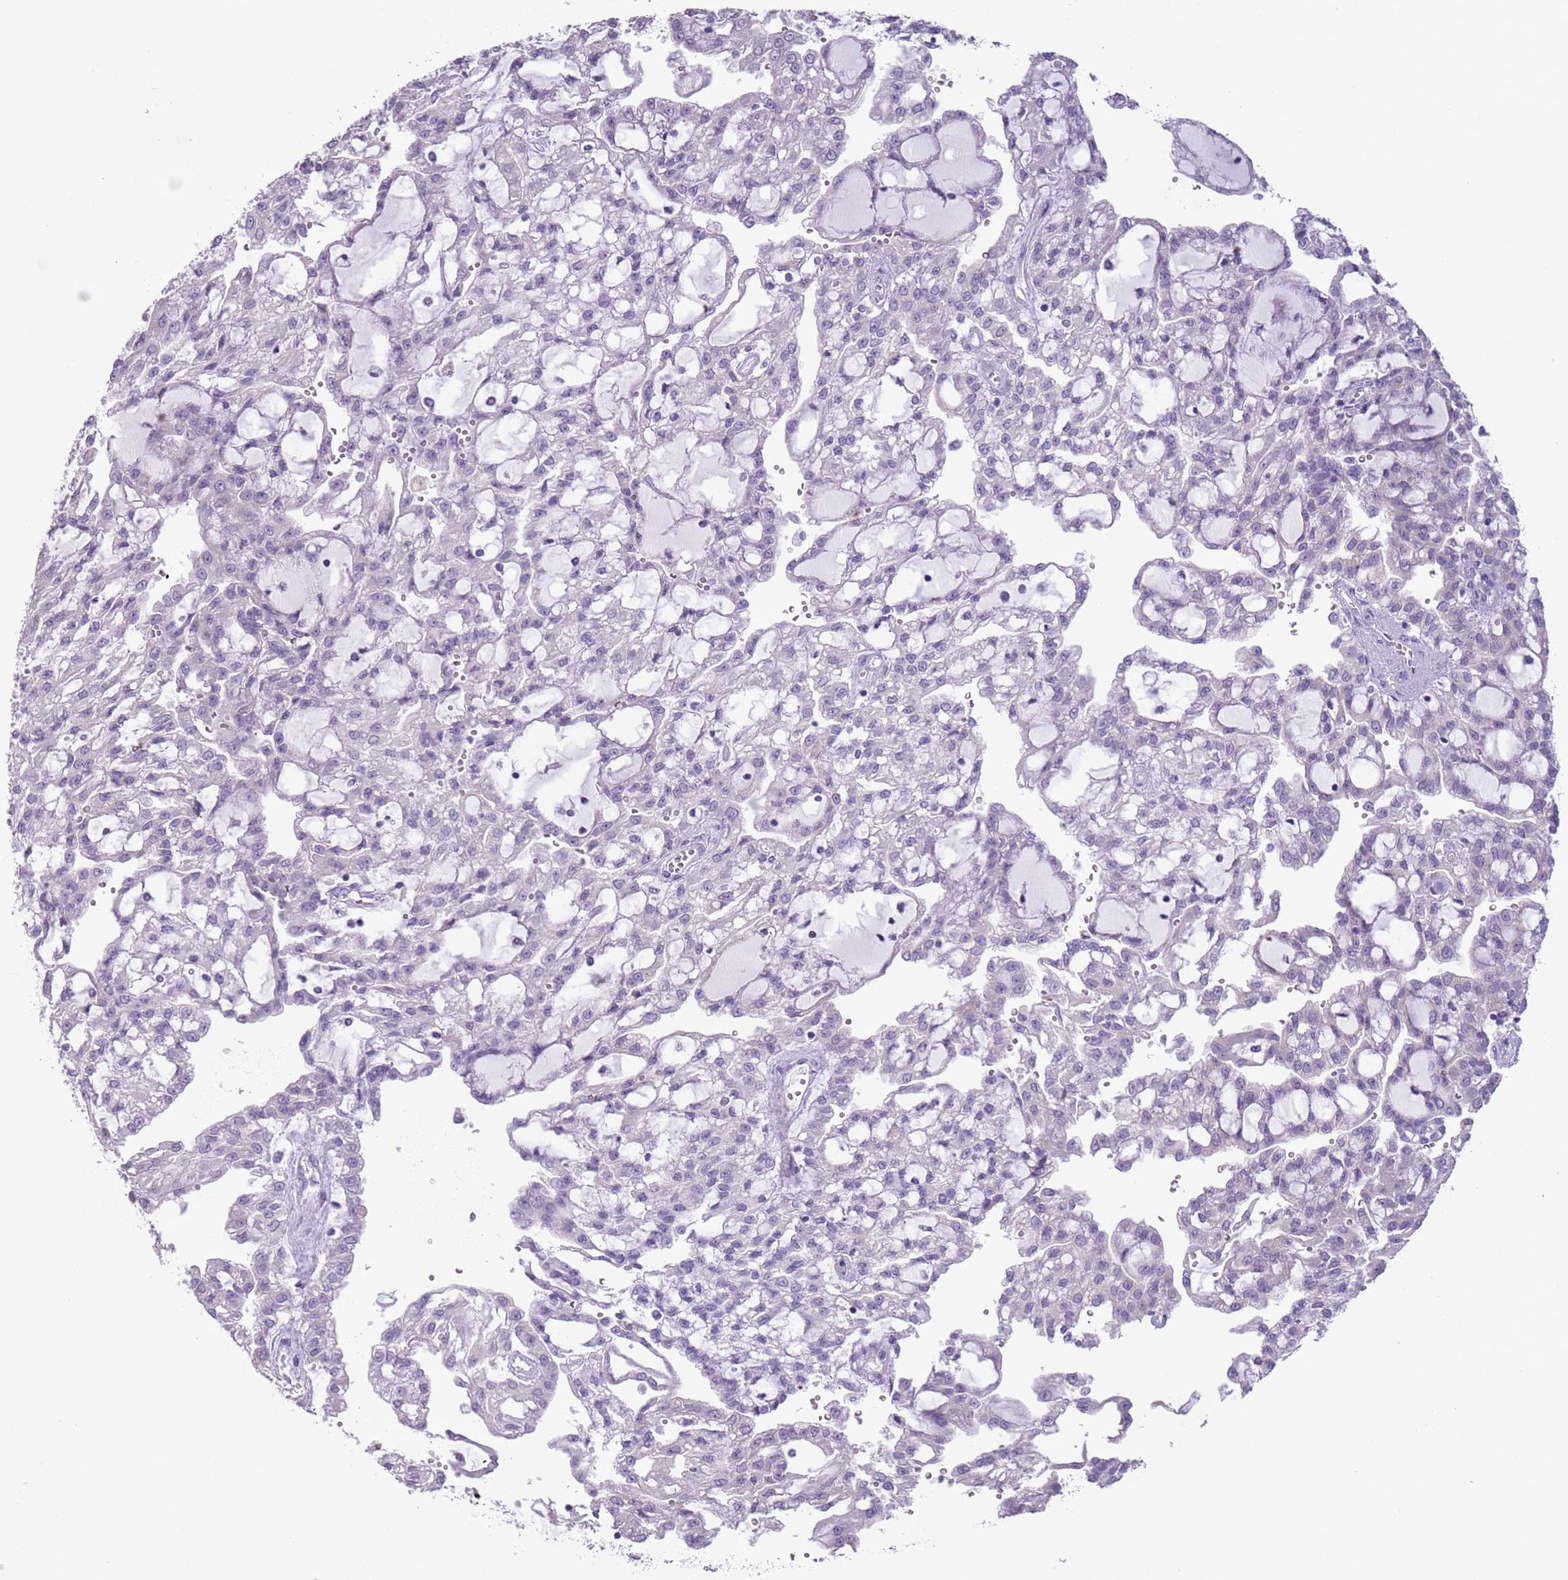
{"staining": {"intensity": "negative", "quantity": "none", "location": "none"}, "tissue": "renal cancer", "cell_type": "Tumor cells", "image_type": "cancer", "snomed": [{"axis": "morphology", "description": "Adenocarcinoma, NOS"}, {"axis": "topography", "description": "Kidney"}], "caption": "IHC image of neoplastic tissue: human adenocarcinoma (renal) stained with DAB (3,3'-diaminobenzidine) demonstrates no significant protein expression in tumor cells.", "gene": "HYOU1", "patient": {"sex": "male", "age": 63}}